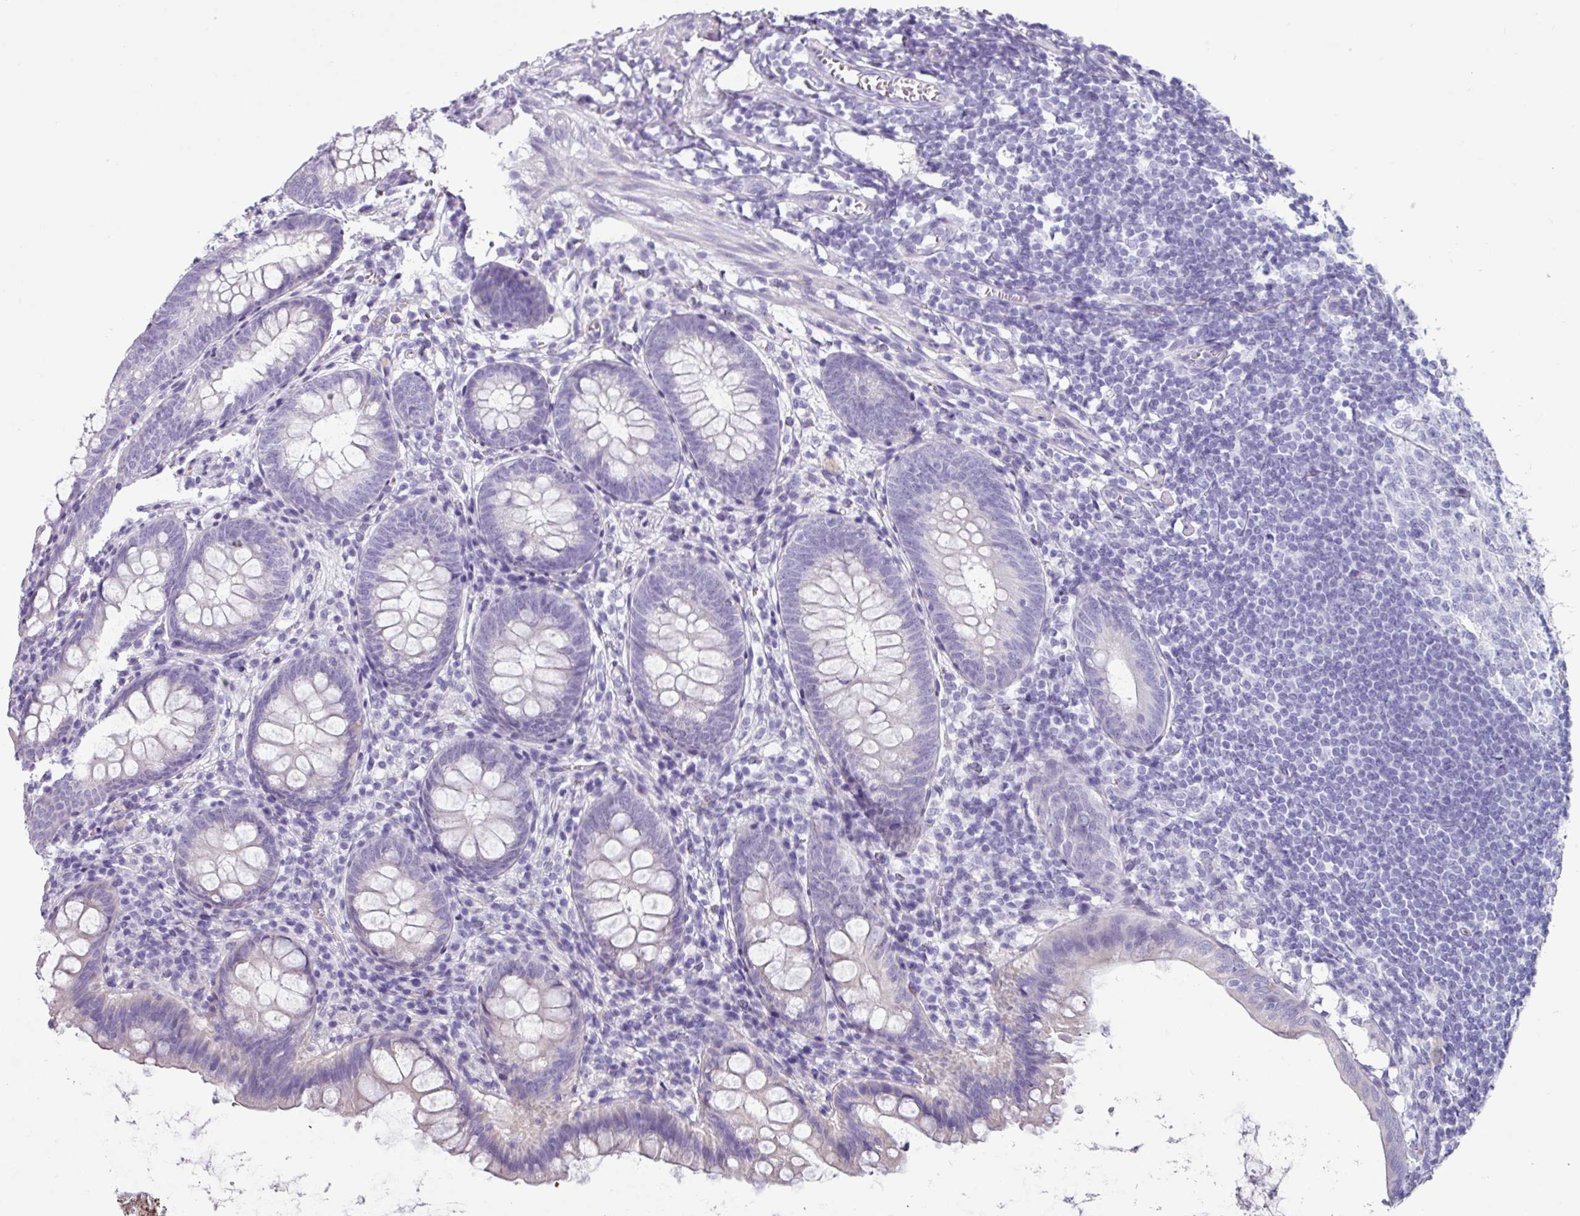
{"staining": {"intensity": "negative", "quantity": "none", "location": "none"}, "tissue": "appendix", "cell_type": "Glandular cells", "image_type": "normal", "snomed": [{"axis": "morphology", "description": "Normal tissue, NOS"}, {"axis": "topography", "description": "Appendix"}], "caption": "Histopathology image shows no protein positivity in glandular cells of benign appendix. (Stains: DAB (3,3'-diaminobenzidine) immunohistochemistry (IHC) with hematoxylin counter stain, Microscopy: brightfield microscopy at high magnification).", "gene": "VCX2", "patient": {"sex": "female", "age": 51}}